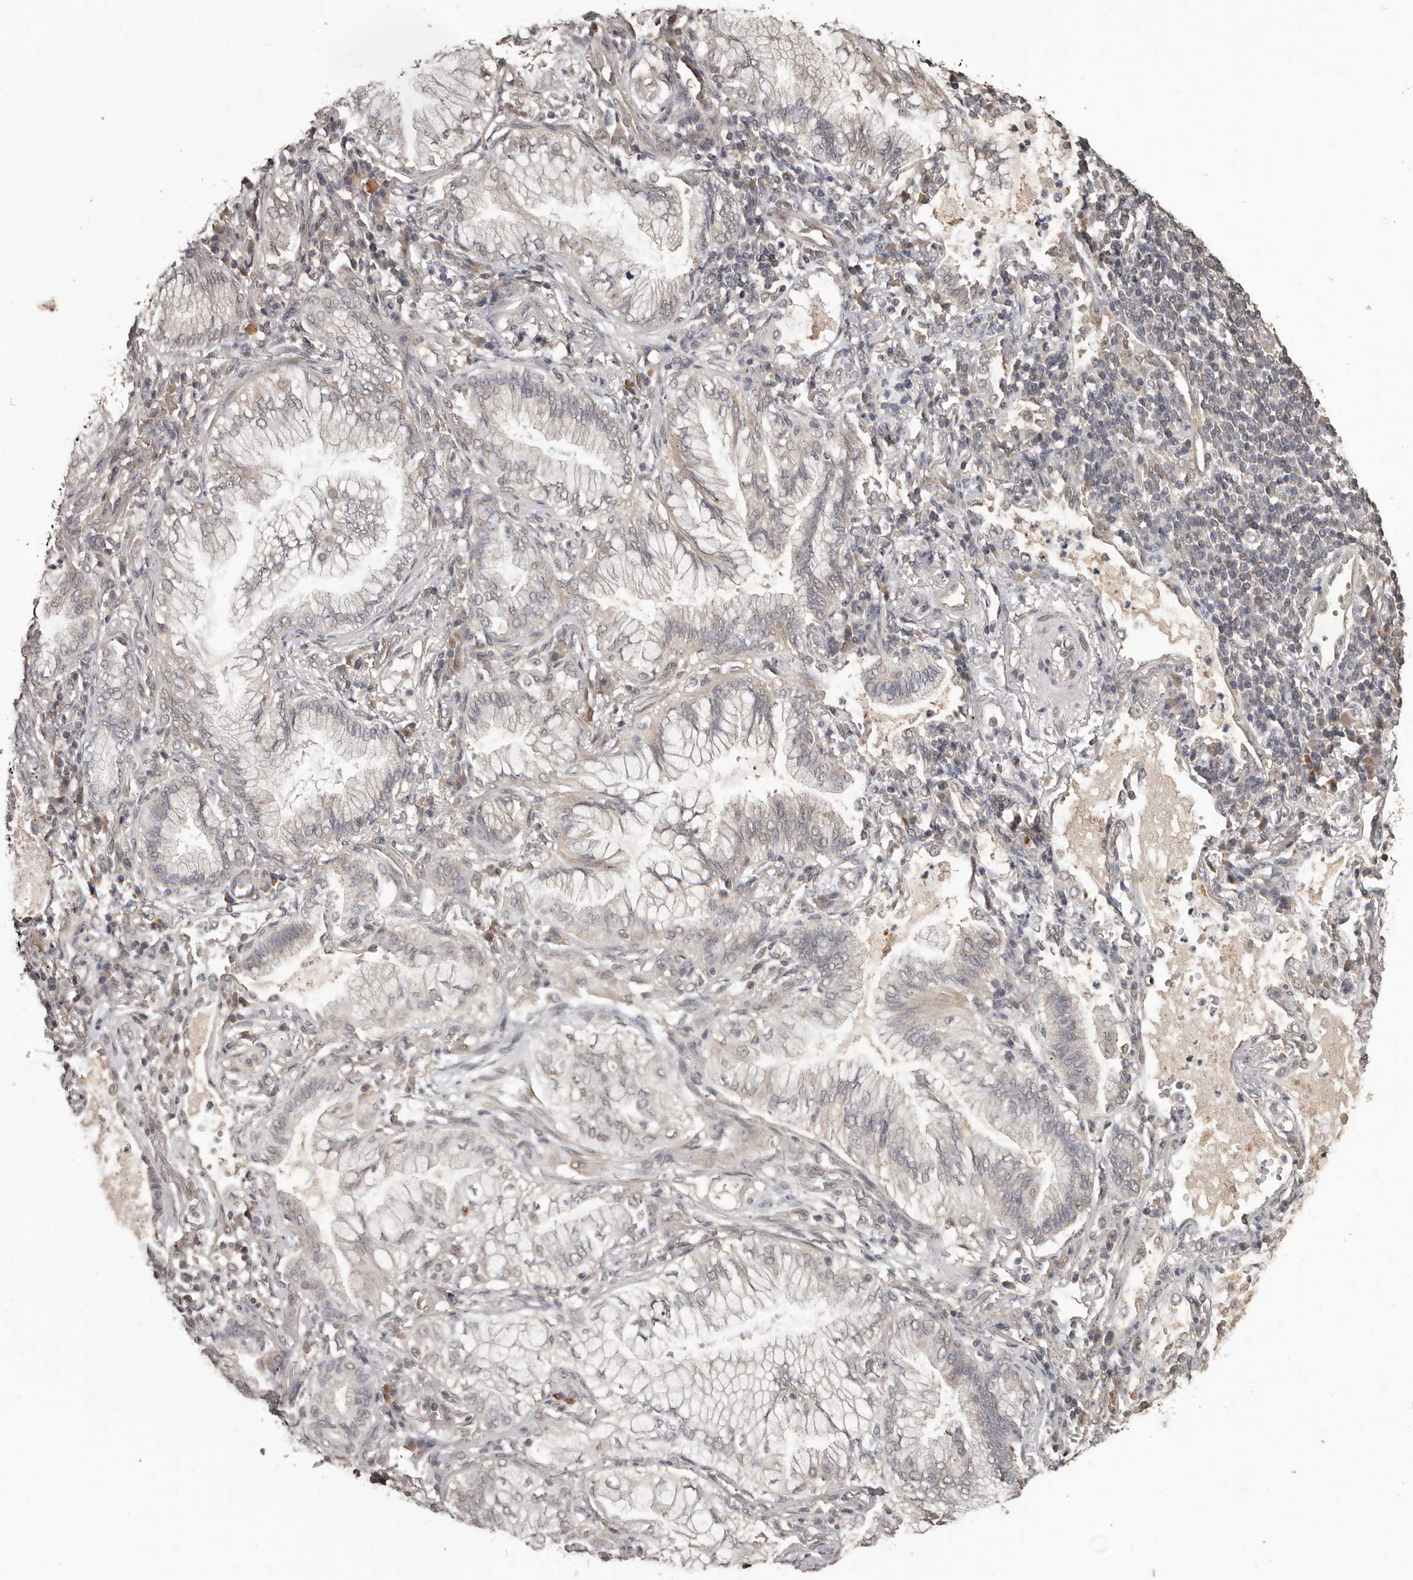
{"staining": {"intensity": "negative", "quantity": "none", "location": "none"}, "tissue": "lung cancer", "cell_type": "Tumor cells", "image_type": "cancer", "snomed": [{"axis": "morphology", "description": "Adenocarcinoma, NOS"}, {"axis": "topography", "description": "Lung"}], "caption": "Adenocarcinoma (lung) stained for a protein using IHC demonstrates no staining tumor cells.", "gene": "ZFP14", "patient": {"sex": "female", "age": 70}}